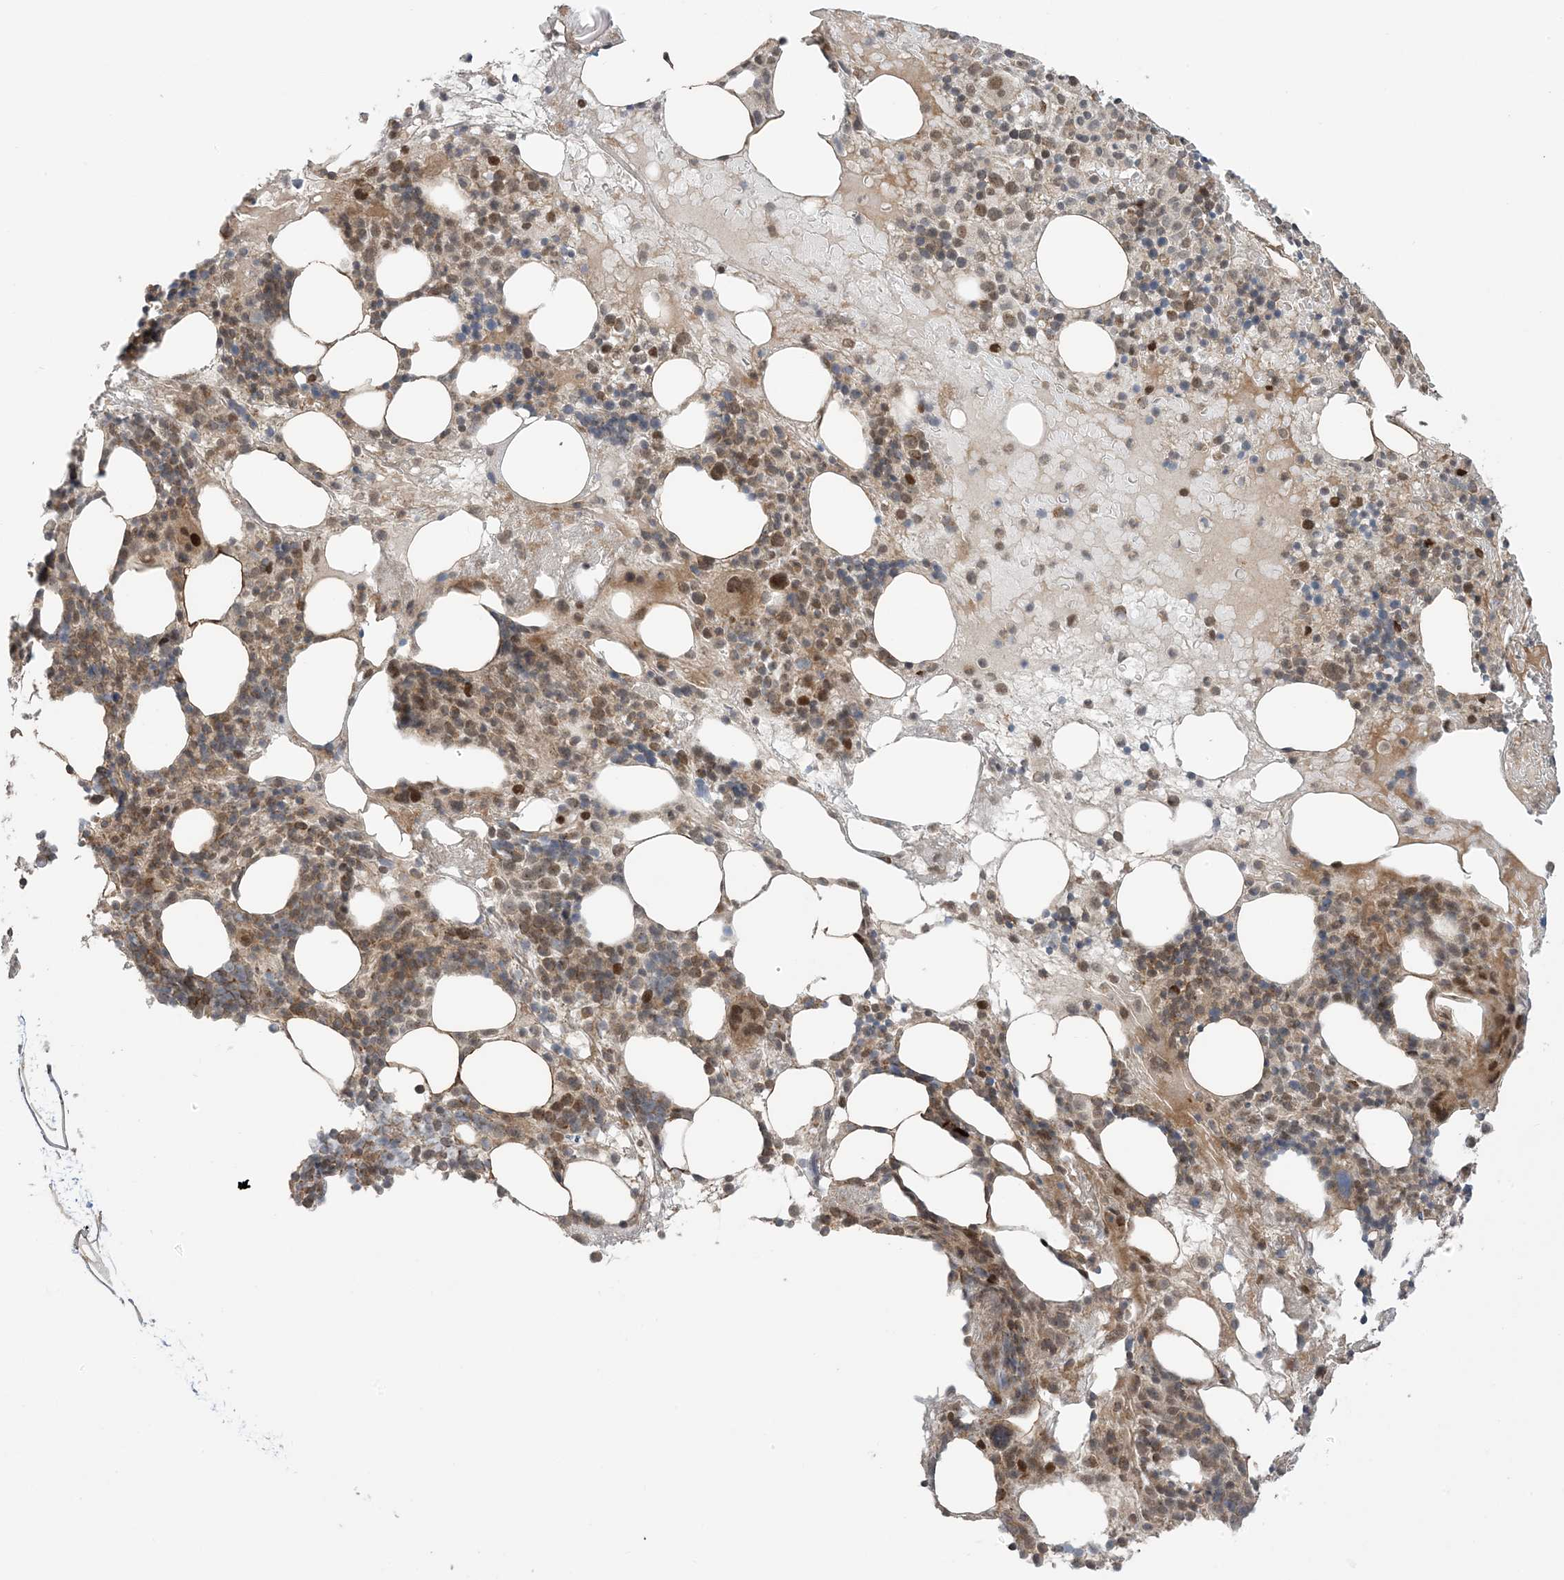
{"staining": {"intensity": "weak", "quantity": ">75%", "location": "cytoplasmic/membranous,nuclear"}, "tissue": "bone marrow", "cell_type": "Hematopoietic cells", "image_type": "normal", "snomed": [{"axis": "morphology", "description": "Normal tissue, NOS"}, {"axis": "morphology", "description": "Inflammation, NOS"}, {"axis": "topography", "description": "Bone marrow"}], "caption": "A high-resolution photomicrograph shows immunohistochemistry staining of normal bone marrow, which shows weak cytoplasmic/membranous,nuclear expression in approximately >75% of hematopoietic cells. Ihc stains the protein of interest in brown and the nuclei are stained blue.", "gene": "PHLDB2", "patient": {"sex": "female", "age": 77}}